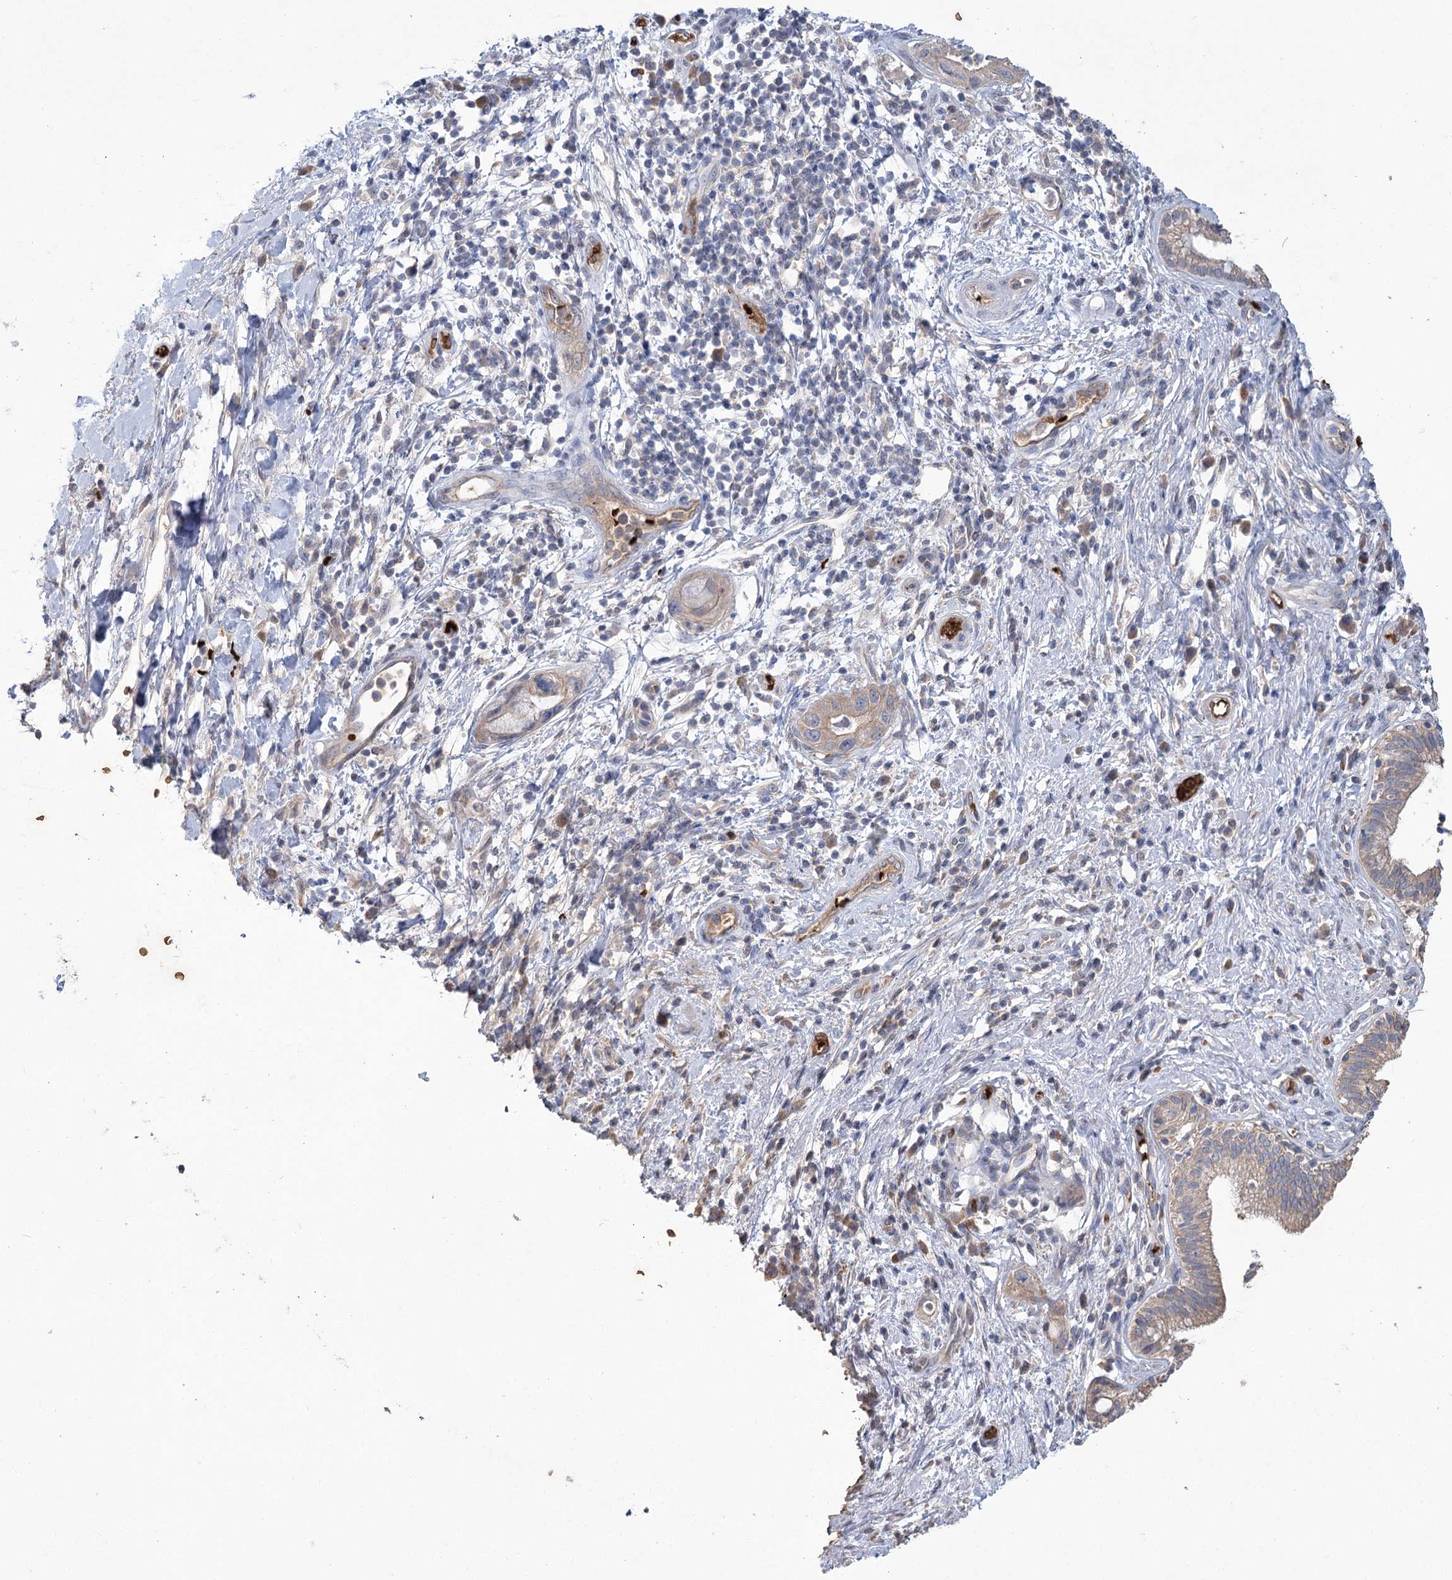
{"staining": {"intensity": "weak", "quantity": "<25%", "location": "cytoplasmic/membranous"}, "tissue": "pancreatic cancer", "cell_type": "Tumor cells", "image_type": "cancer", "snomed": [{"axis": "morphology", "description": "Adenocarcinoma, NOS"}, {"axis": "topography", "description": "Pancreas"}], "caption": "This is an immunohistochemistry (IHC) photomicrograph of human pancreatic cancer (adenocarcinoma). There is no staining in tumor cells.", "gene": "HBA1", "patient": {"sex": "female", "age": 73}}